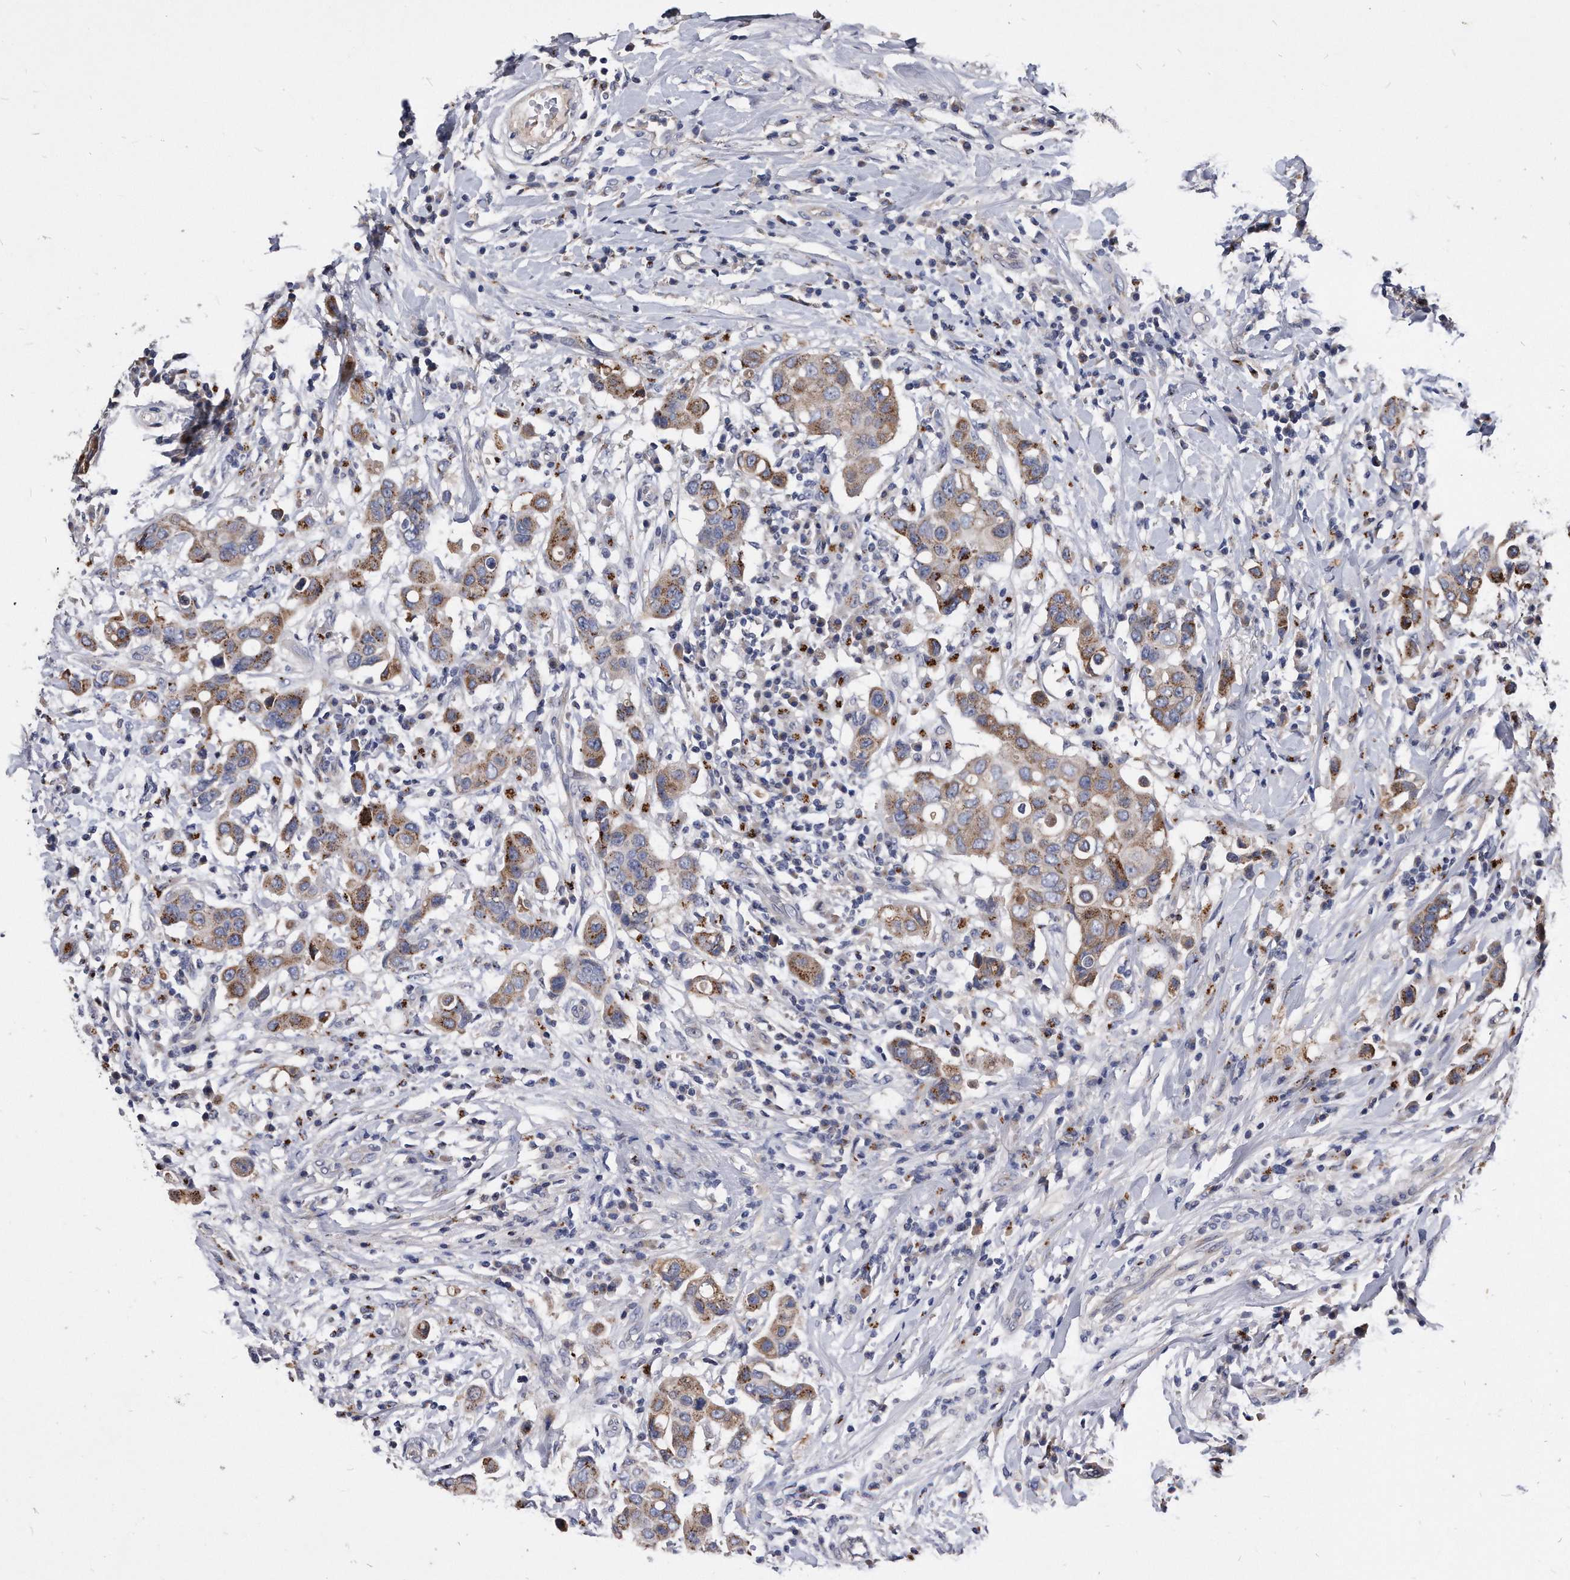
{"staining": {"intensity": "moderate", "quantity": "25%-75%", "location": "cytoplasmic/membranous"}, "tissue": "breast cancer", "cell_type": "Tumor cells", "image_type": "cancer", "snomed": [{"axis": "morphology", "description": "Duct carcinoma"}, {"axis": "topography", "description": "Breast"}], "caption": "This photomicrograph reveals breast cancer stained with IHC to label a protein in brown. The cytoplasmic/membranous of tumor cells show moderate positivity for the protein. Nuclei are counter-stained blue.", "gene": "MGAT4A", "patient": {"sex": "female", "age": 27}}